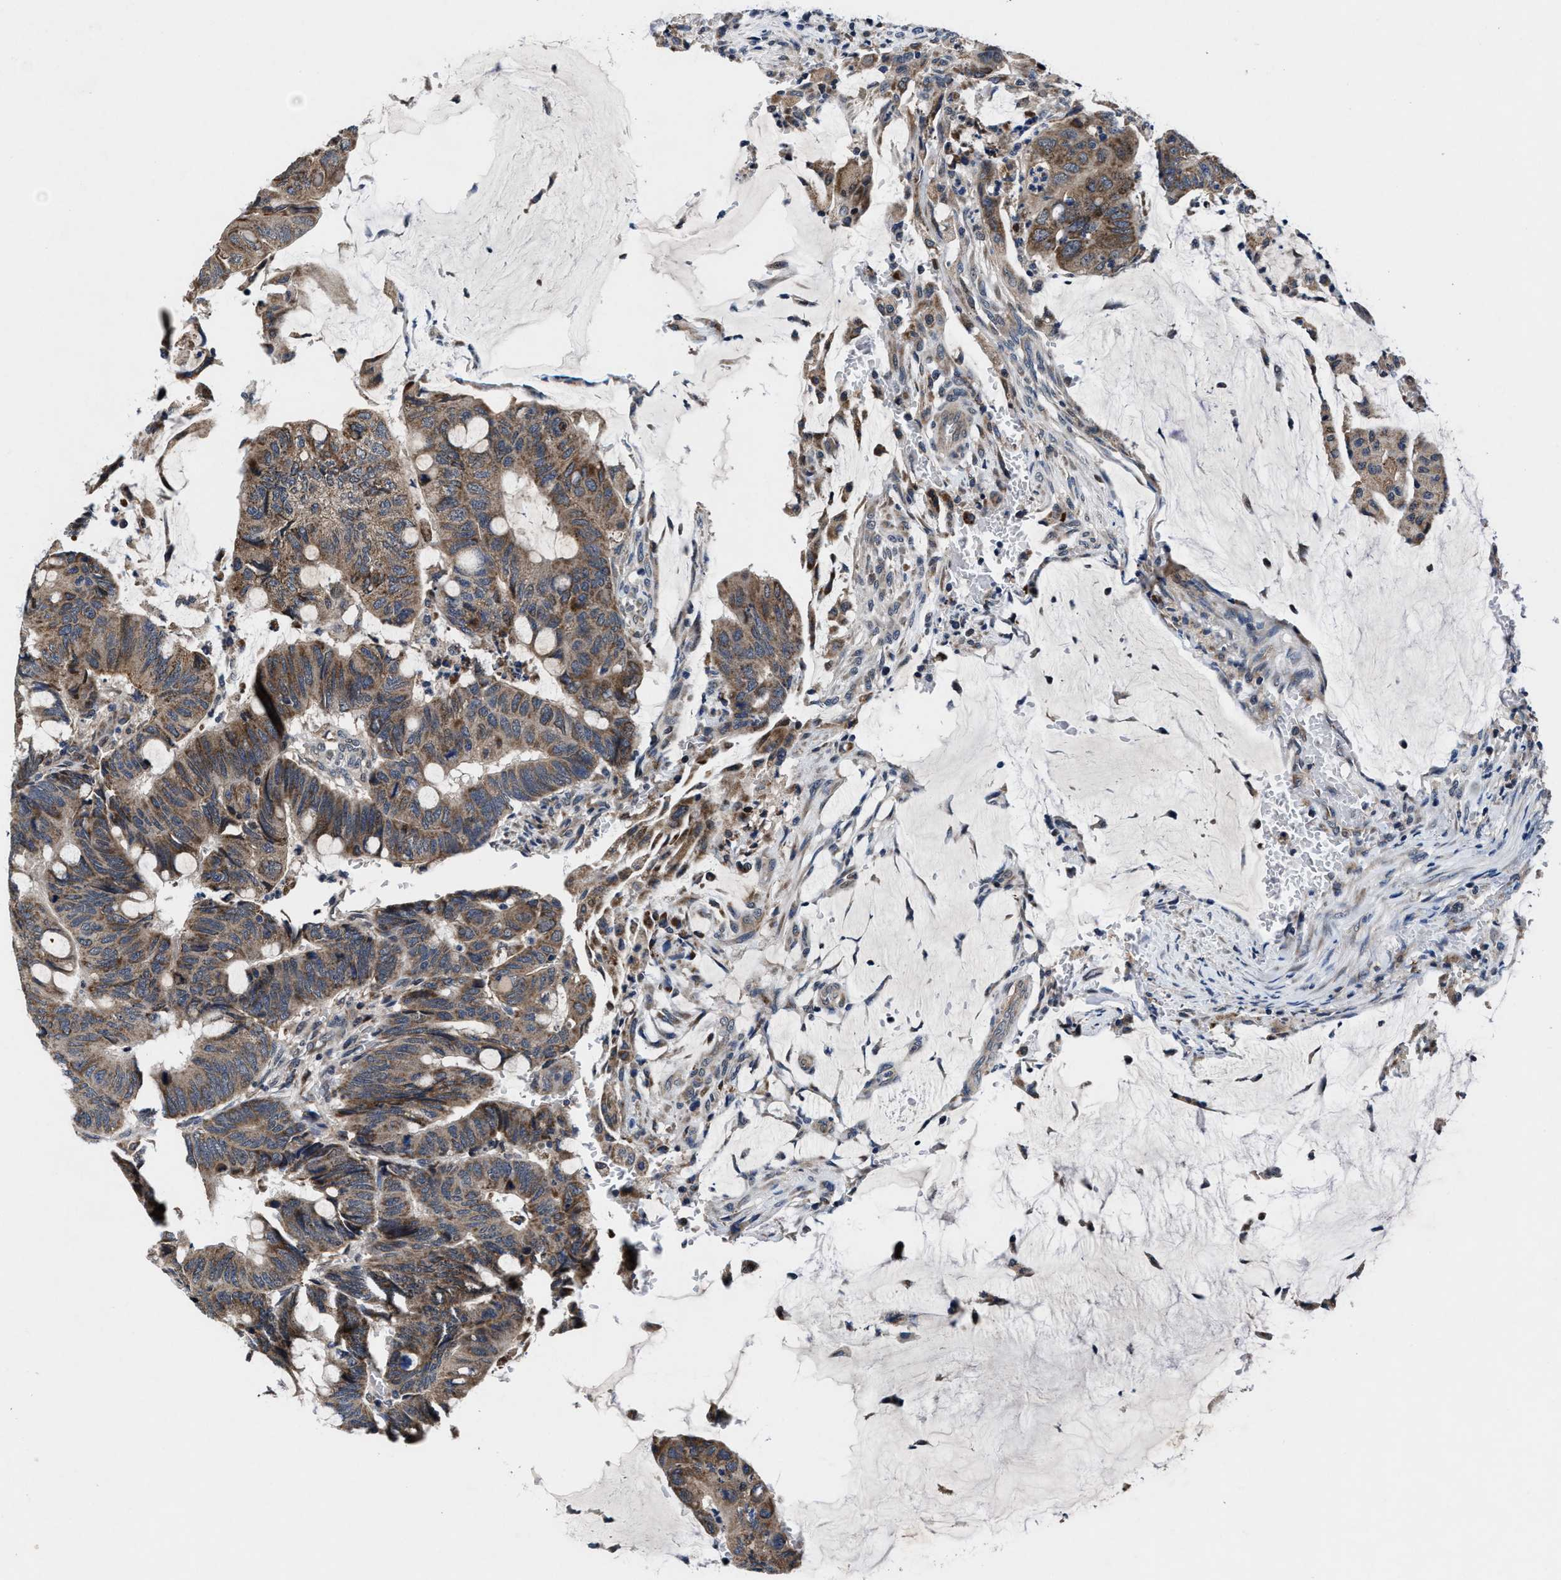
{"staining": {"intensity": "moderate", "quantity": ">75%", "location": "cytoplasmic/membranous"}, "tissue": "colorectal cancer", "cell_type": "Tumor cells", "image_type": "cancer", "snomed": [{"axis": "morphology", "description": "Normal tissue, NOS"}, {"axis": "morphology", "description": "Adenocarcinoma, NOS"}, {"axis": "topography", "description": "Rectum"}, {"axis": "topography", "description": "Peripheral nerve tissue"}], "caption": "There is medium levels of moderate cytoplasmic/membranous positivity in tumor cells of colorectal adenocarcinoma, as demonstrated by immunohistochemical staining (brown color).", "gene": "TMEM53", "patient": {"sex": "male", "age": 92}}